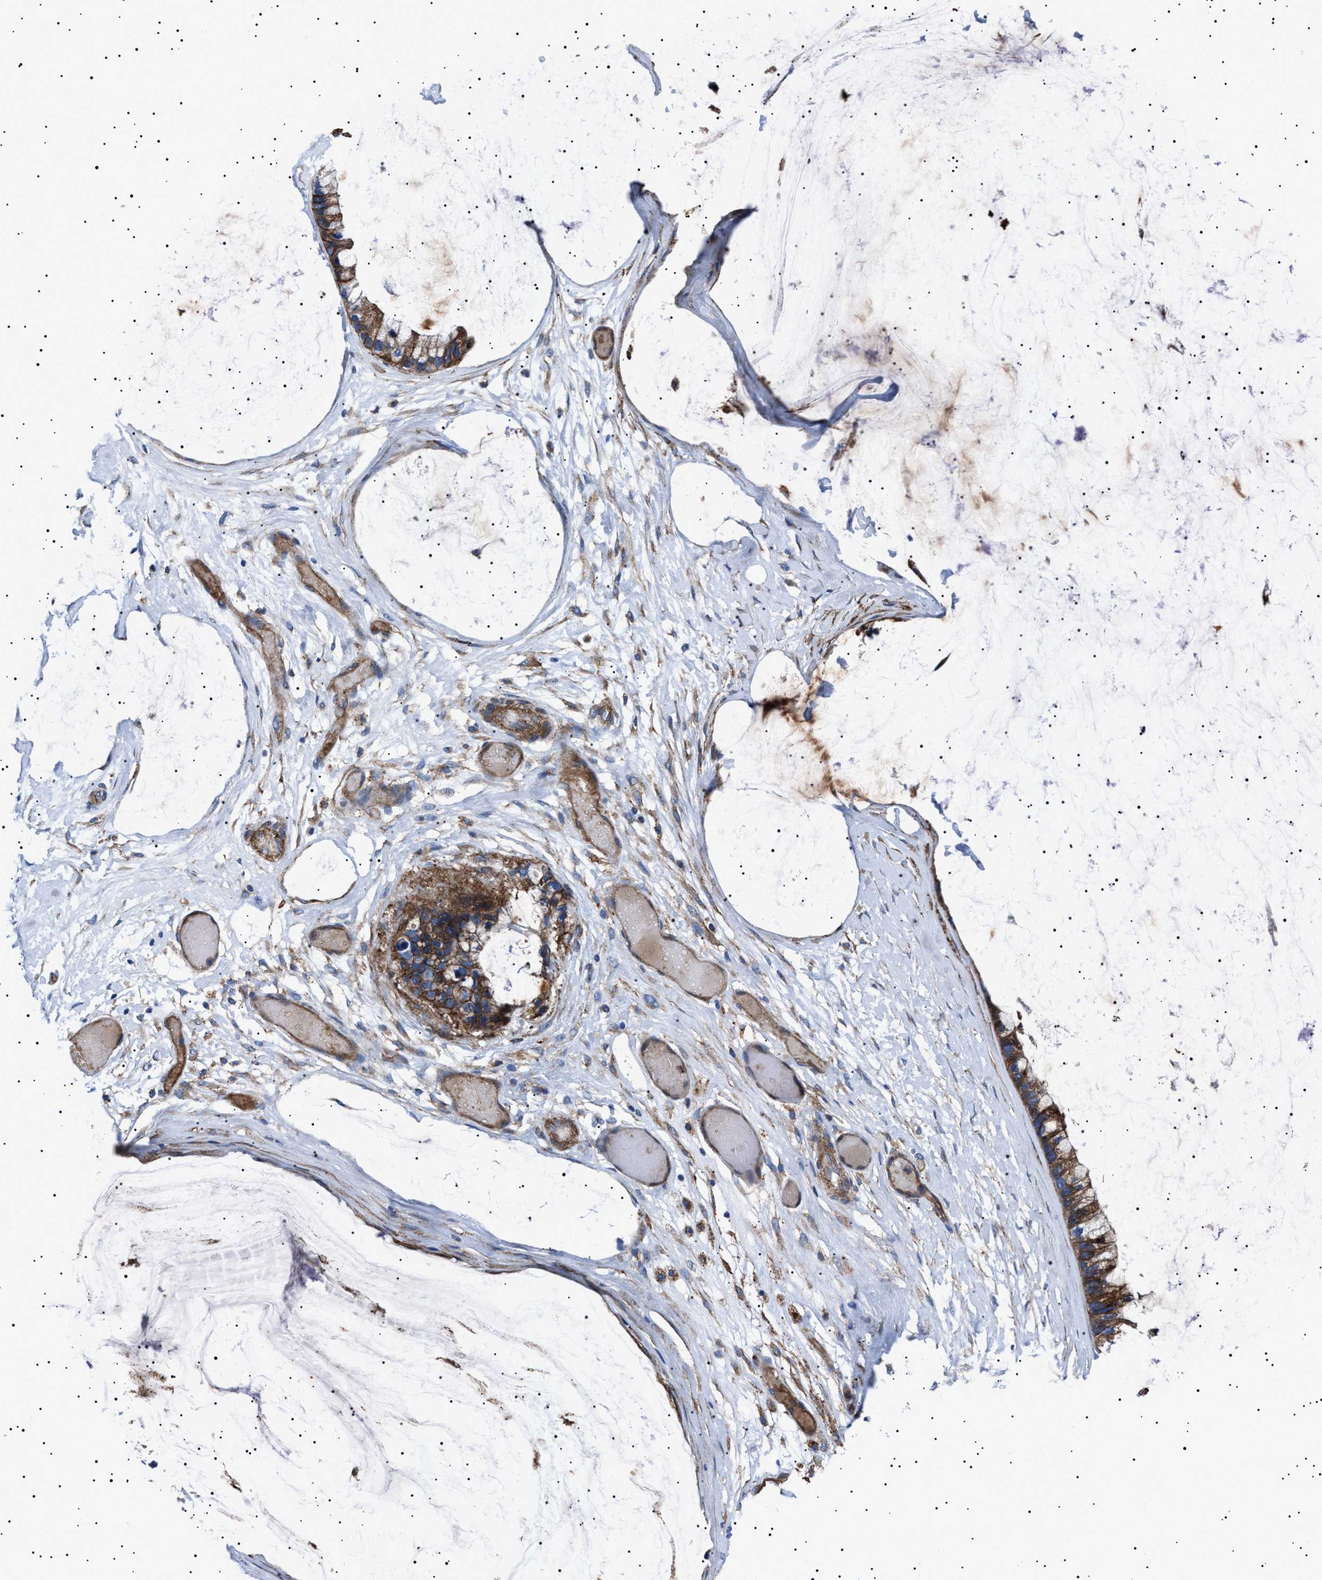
{"staining": {"intensity": "moderate", "quantity": ">75%", "location": "cytoplasmic/membranous"}, "tissue": "ovarian cancer", "cell_type": "Tumor cells", "image_type": "cancer", "snomed": [{"axis": "morphology", "description": "Cystadenocarcinoma, mucinous, NOS"}, {"axis": "topography", "description": "Ovary"}], "caption": "High-magnification brightfield microscopy of ovarian cancer stained with DAB (brown) and counterstained with hematoxylin (blue). tumor cells exhibit moderate cytoplasmic/membranous positivity is appreciated in about>75% of cells.", "gene": "NEU1", "patient": {"sex": "female", "age": 39}}